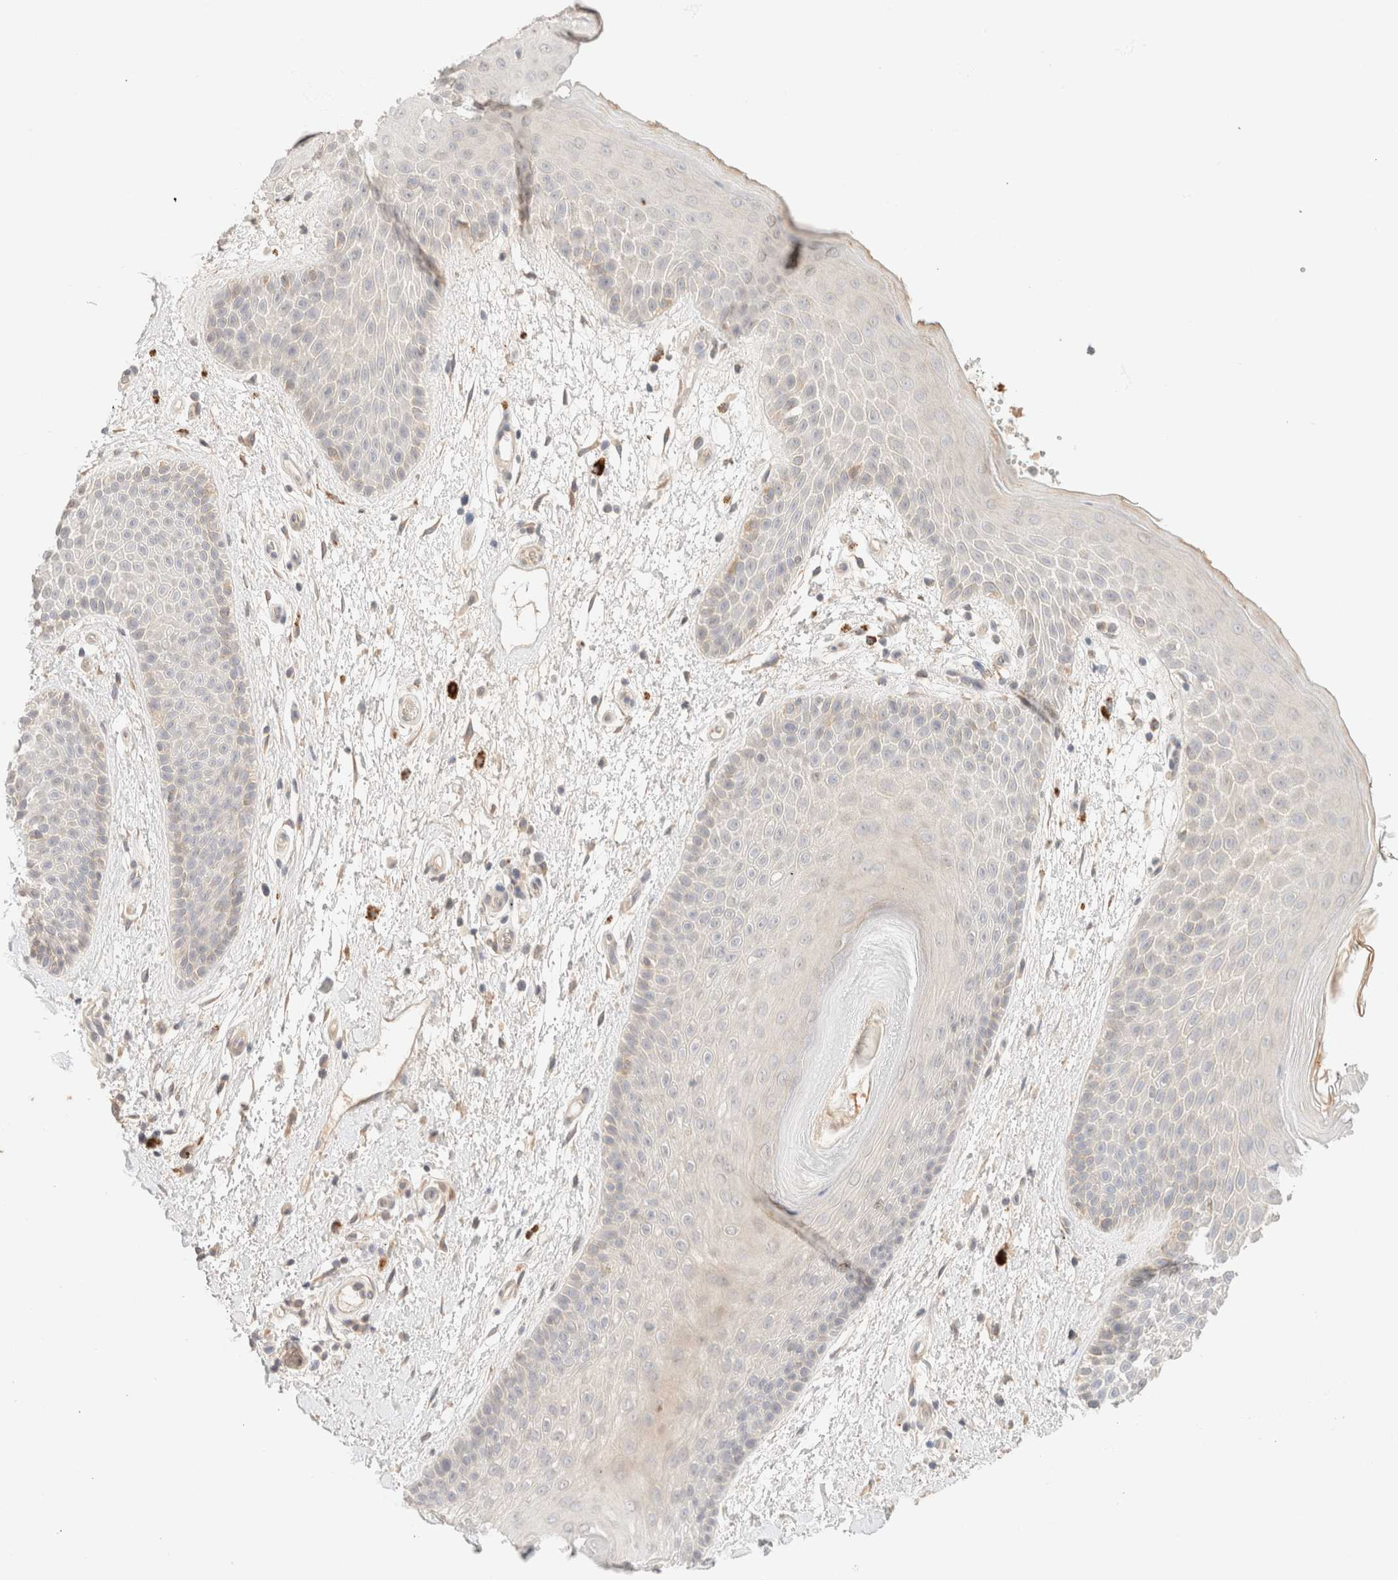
{"staining": {"intensity": "moderate", "quantity": "<25%", "location": "cytoplasmic/membranous"}, "tissue": "skin", "cell_type": "Epidermal cells", "image_type": "normal", "snomed": [{"axis": "morphology", "description": "Normal tissue, NOS"}, {"axis": "topography", "description": "Anal"}], "caption": "Skin stained with a brown dye demonstrates moderate cytoplasmic/membranous positive positivity in approximately <25% of epidermal cells.", "gene": "SARM1", "patient": {"sex": "male", "age": 74}}